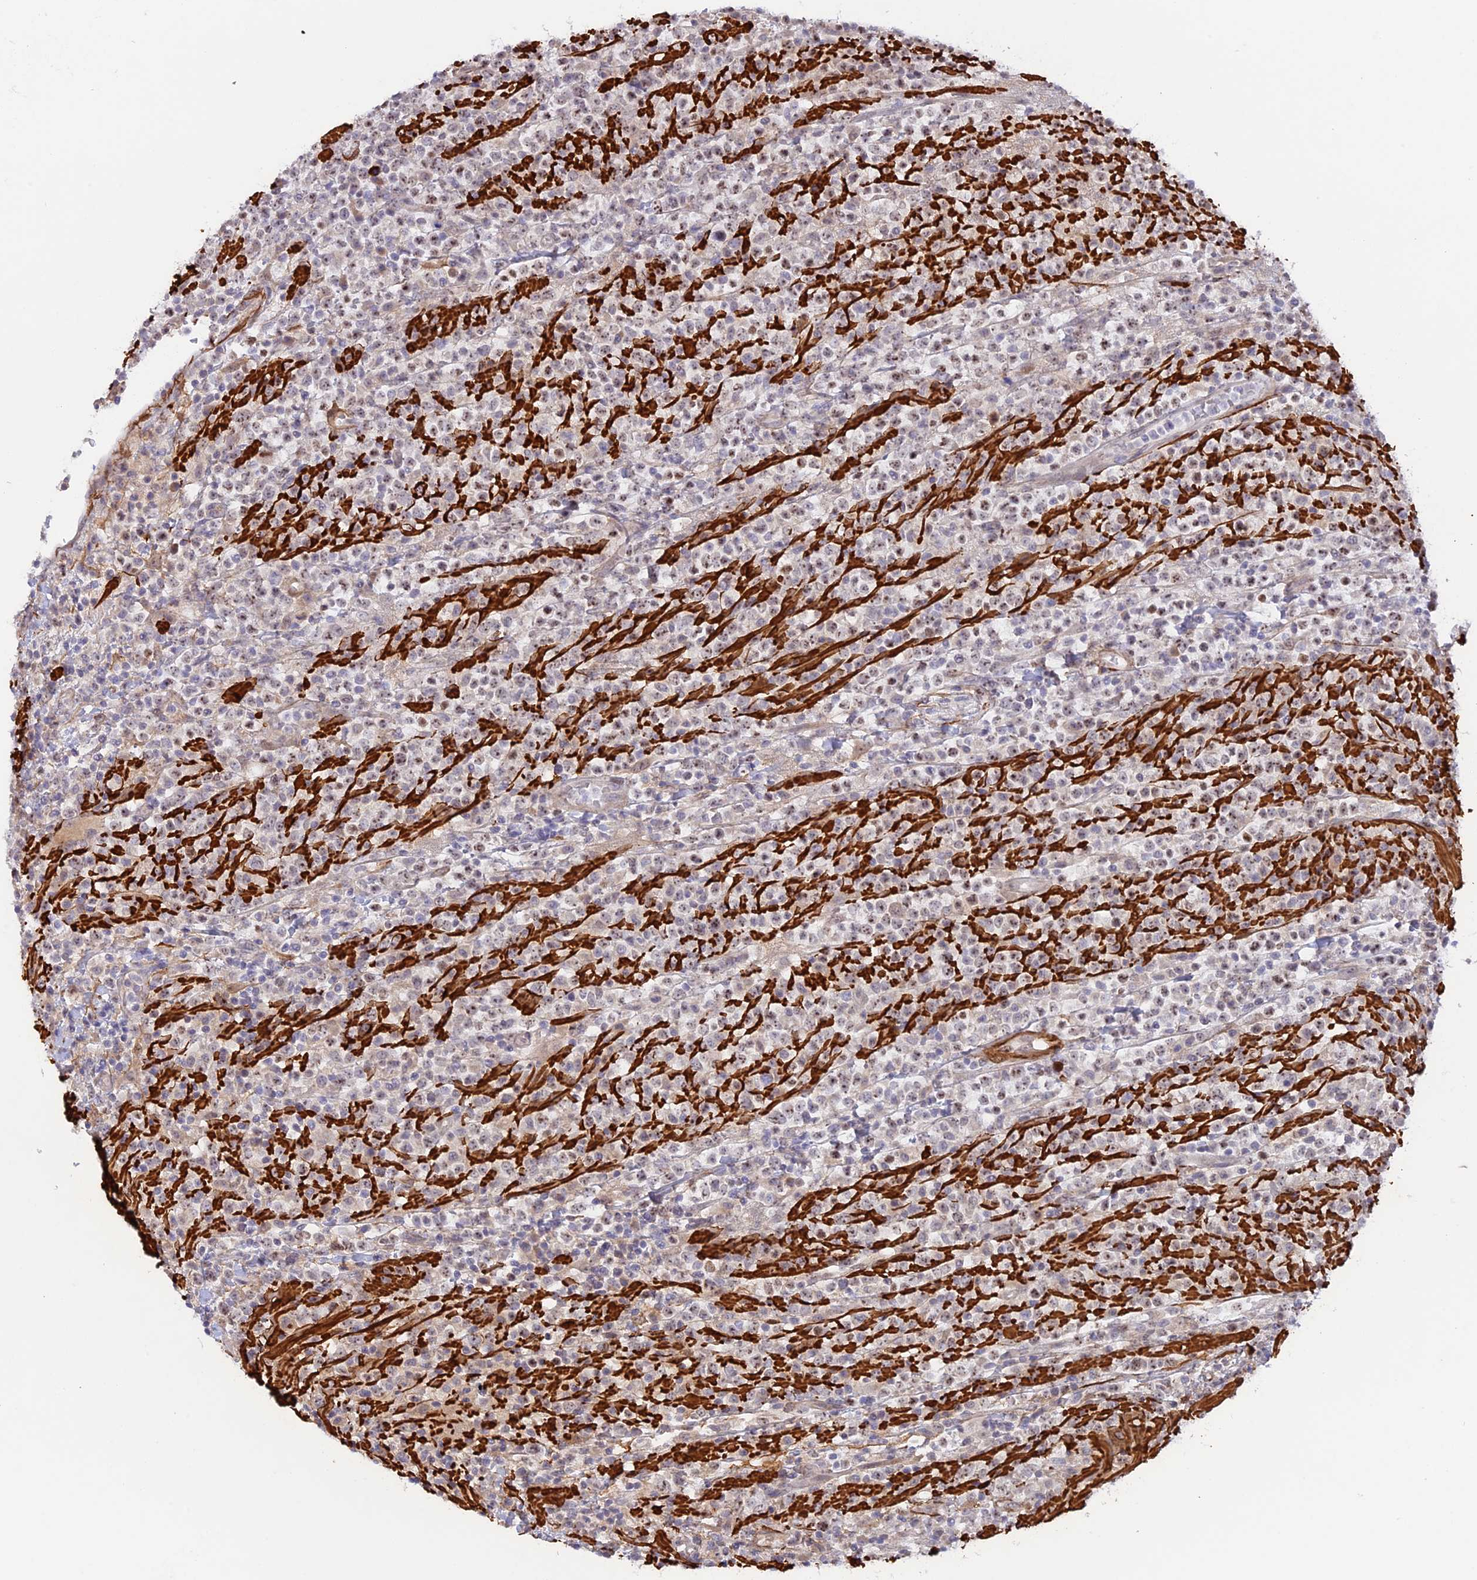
{"staining": {"intensity": "weak", "quantity": "25%-75%", "location": "nuclear"}, "tissue": "lymphoma", "cell_type": "Tumor cells", "image_type": "cancer", "snomed": [{"axis": "morphology", "description": "Malignant lymphoma, non-Hodgkin's type, High grade"}, {"axis": "topography", "description": "Colon"}], "caption": "Protein staining of high-grade malignant lymphoma, non-Hodgkin's type tissue exhibits weak nuclear positivity in about 25%-75% of tumor cells.", "gene": "CCDC154", "patient": {"sex": "female", "age": 53}}